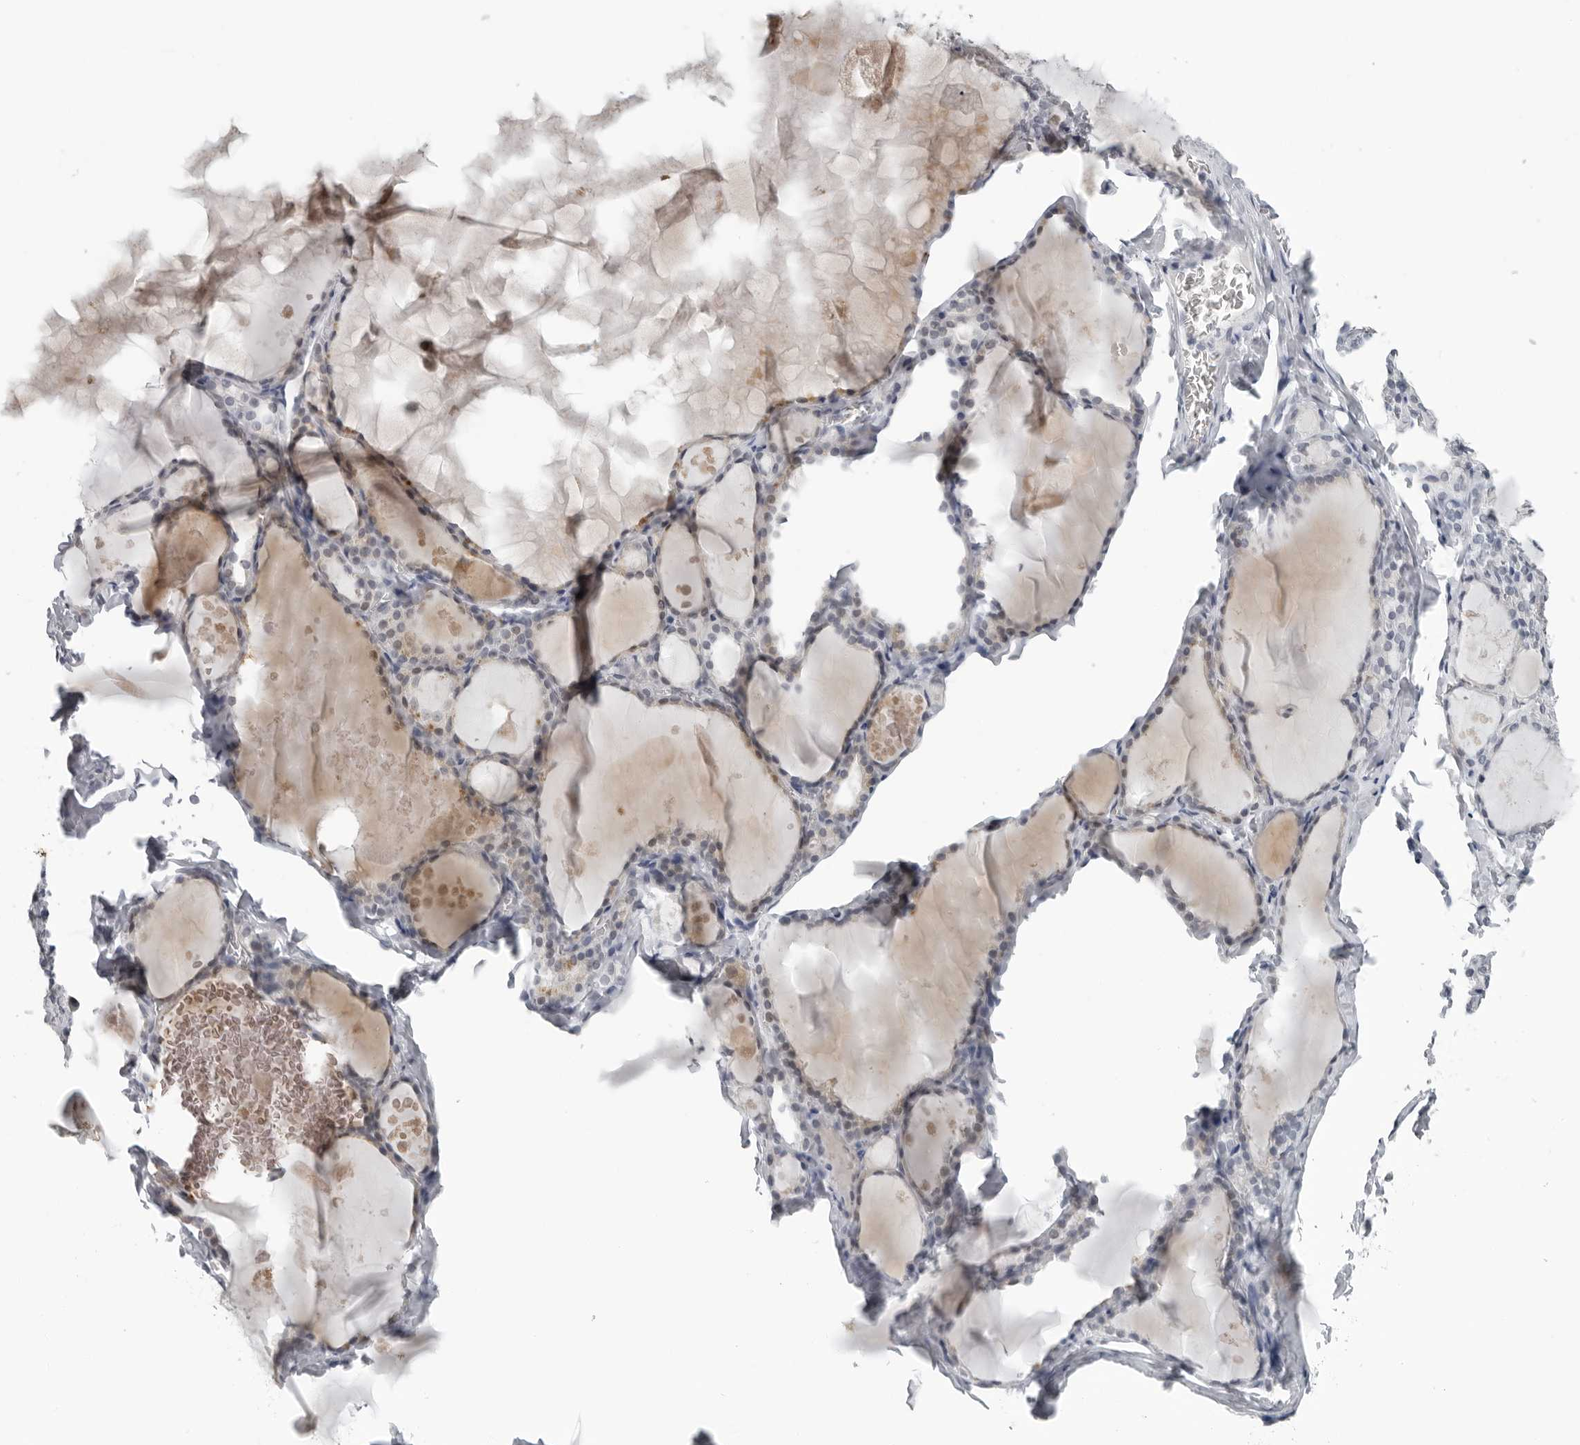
{"staining": {"intensity": "negative", "quantity": "none", "location": "none"}, "tissue": "thyroid gland", "cell_type": "Glandular cells", "image_type": "normal", "snomed": [{"axis": "morphology", "description": "Normal tissue, NOS"}, {"axis": "topography", "description": "Thyroid gland"}], "caption": "Glandular cells show no significant expression in benign thyroid gland. (Stains: DAB (3,3'-diaminobenzidine) immunohistochemistry with hematoxylin counter stain, Microscopy: brightfield microscopy at high magnification).", "gene": "OPLAH", "patient": {"sex": "male", "age": 56}}